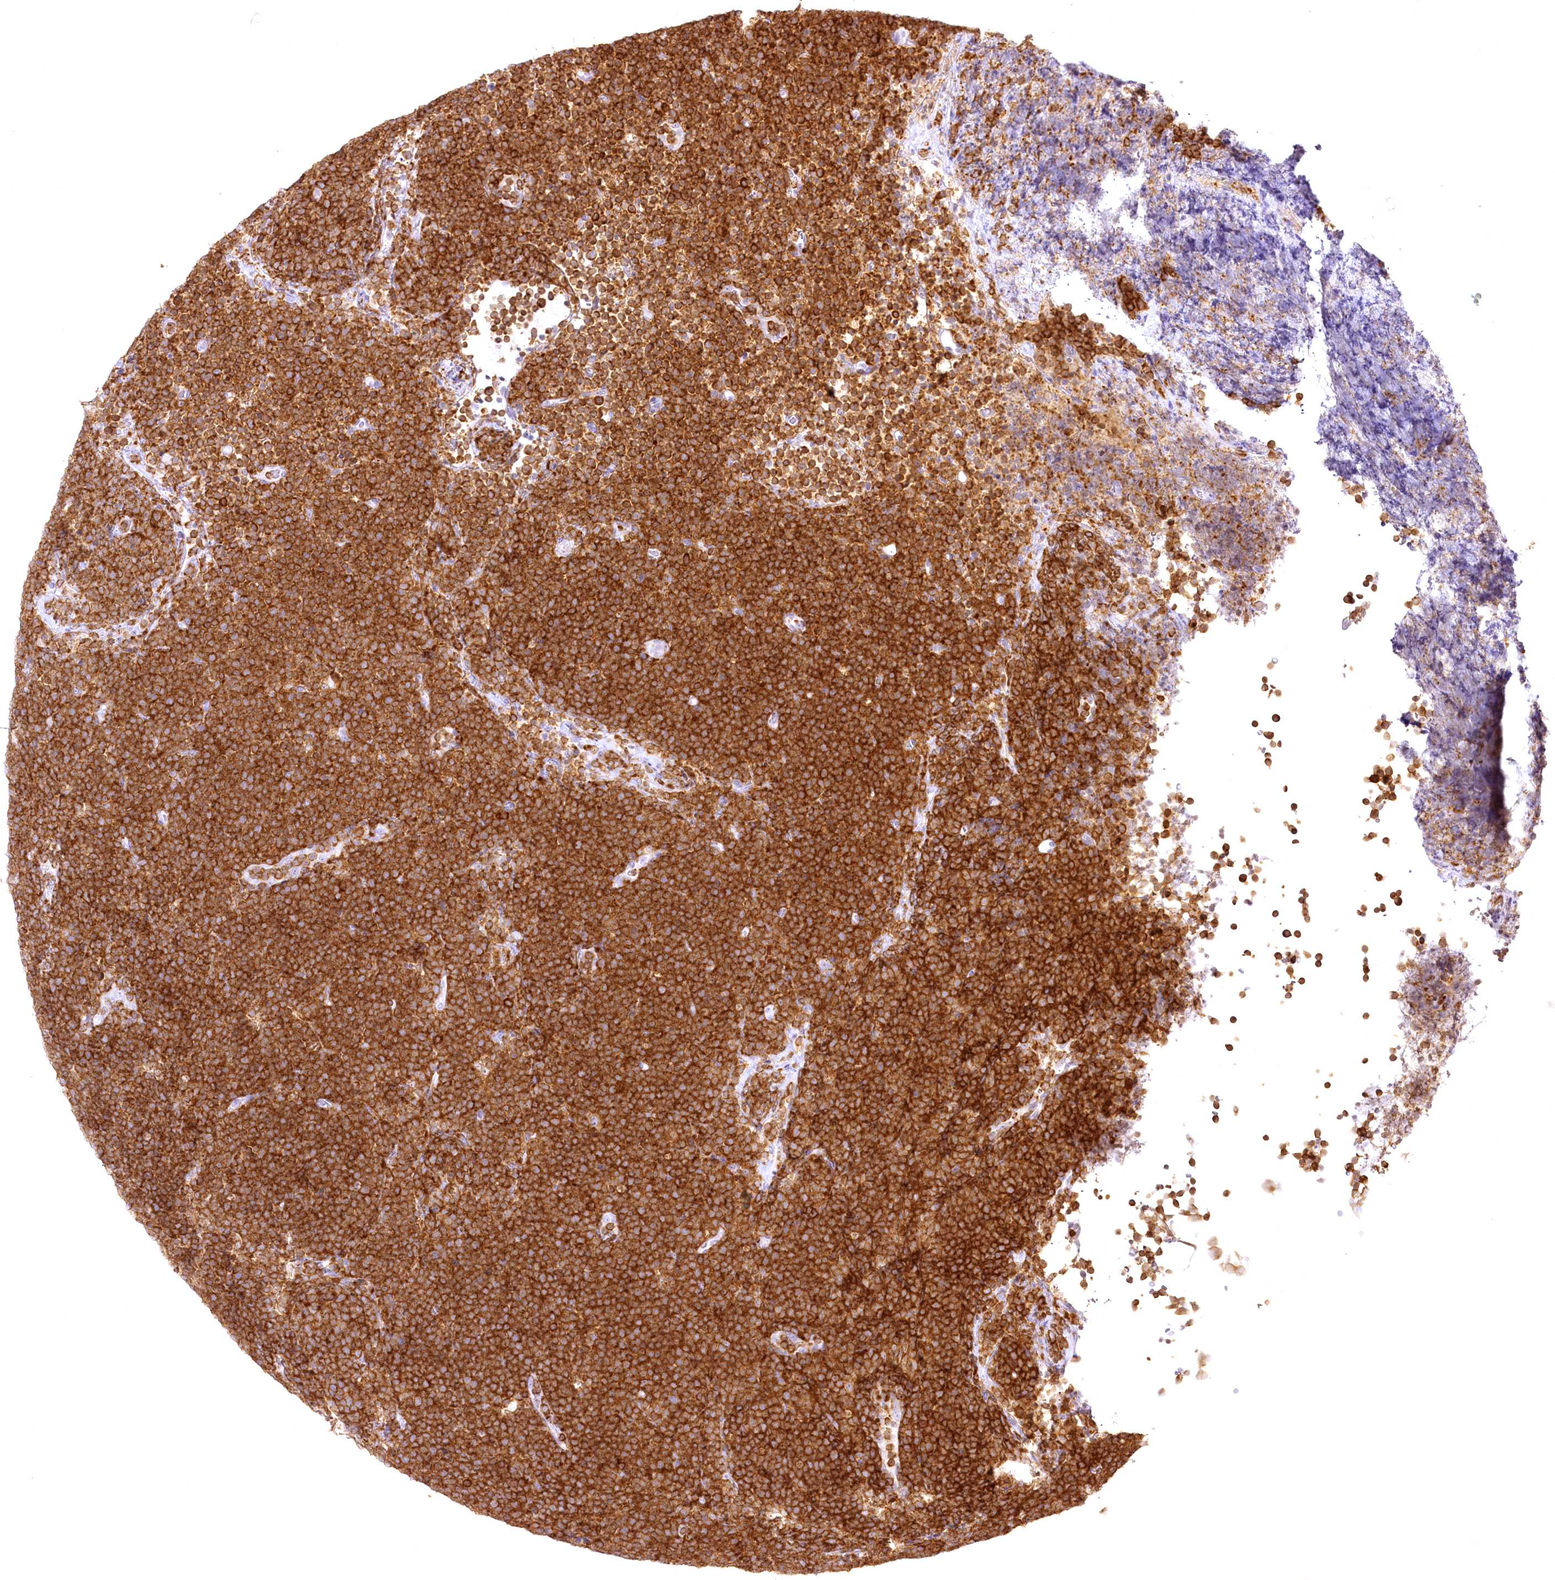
{"staining": {"intensity": "strong", "quantity": ">75%", "location": "cytoplasmic/membranous"}, "tissue": "lymphoma", "cell_type": "Tumor cells", "image_type": "cancer", "snomed": [{"axis": "morphology", "description": "Malignant lymphoma, non-Hodgkin's type, High grade"}, {"axis": "topography", "description": "Lymph node"}], "caption": "This micrograph displays immunohistochemistry (IHC) staining of human lymphoma, with high strong cytoplasmic/membranous positivity in about >75% of tumor cells.", "gene": "DOCK2", "patient": {"sex": "male", "age": 13}}